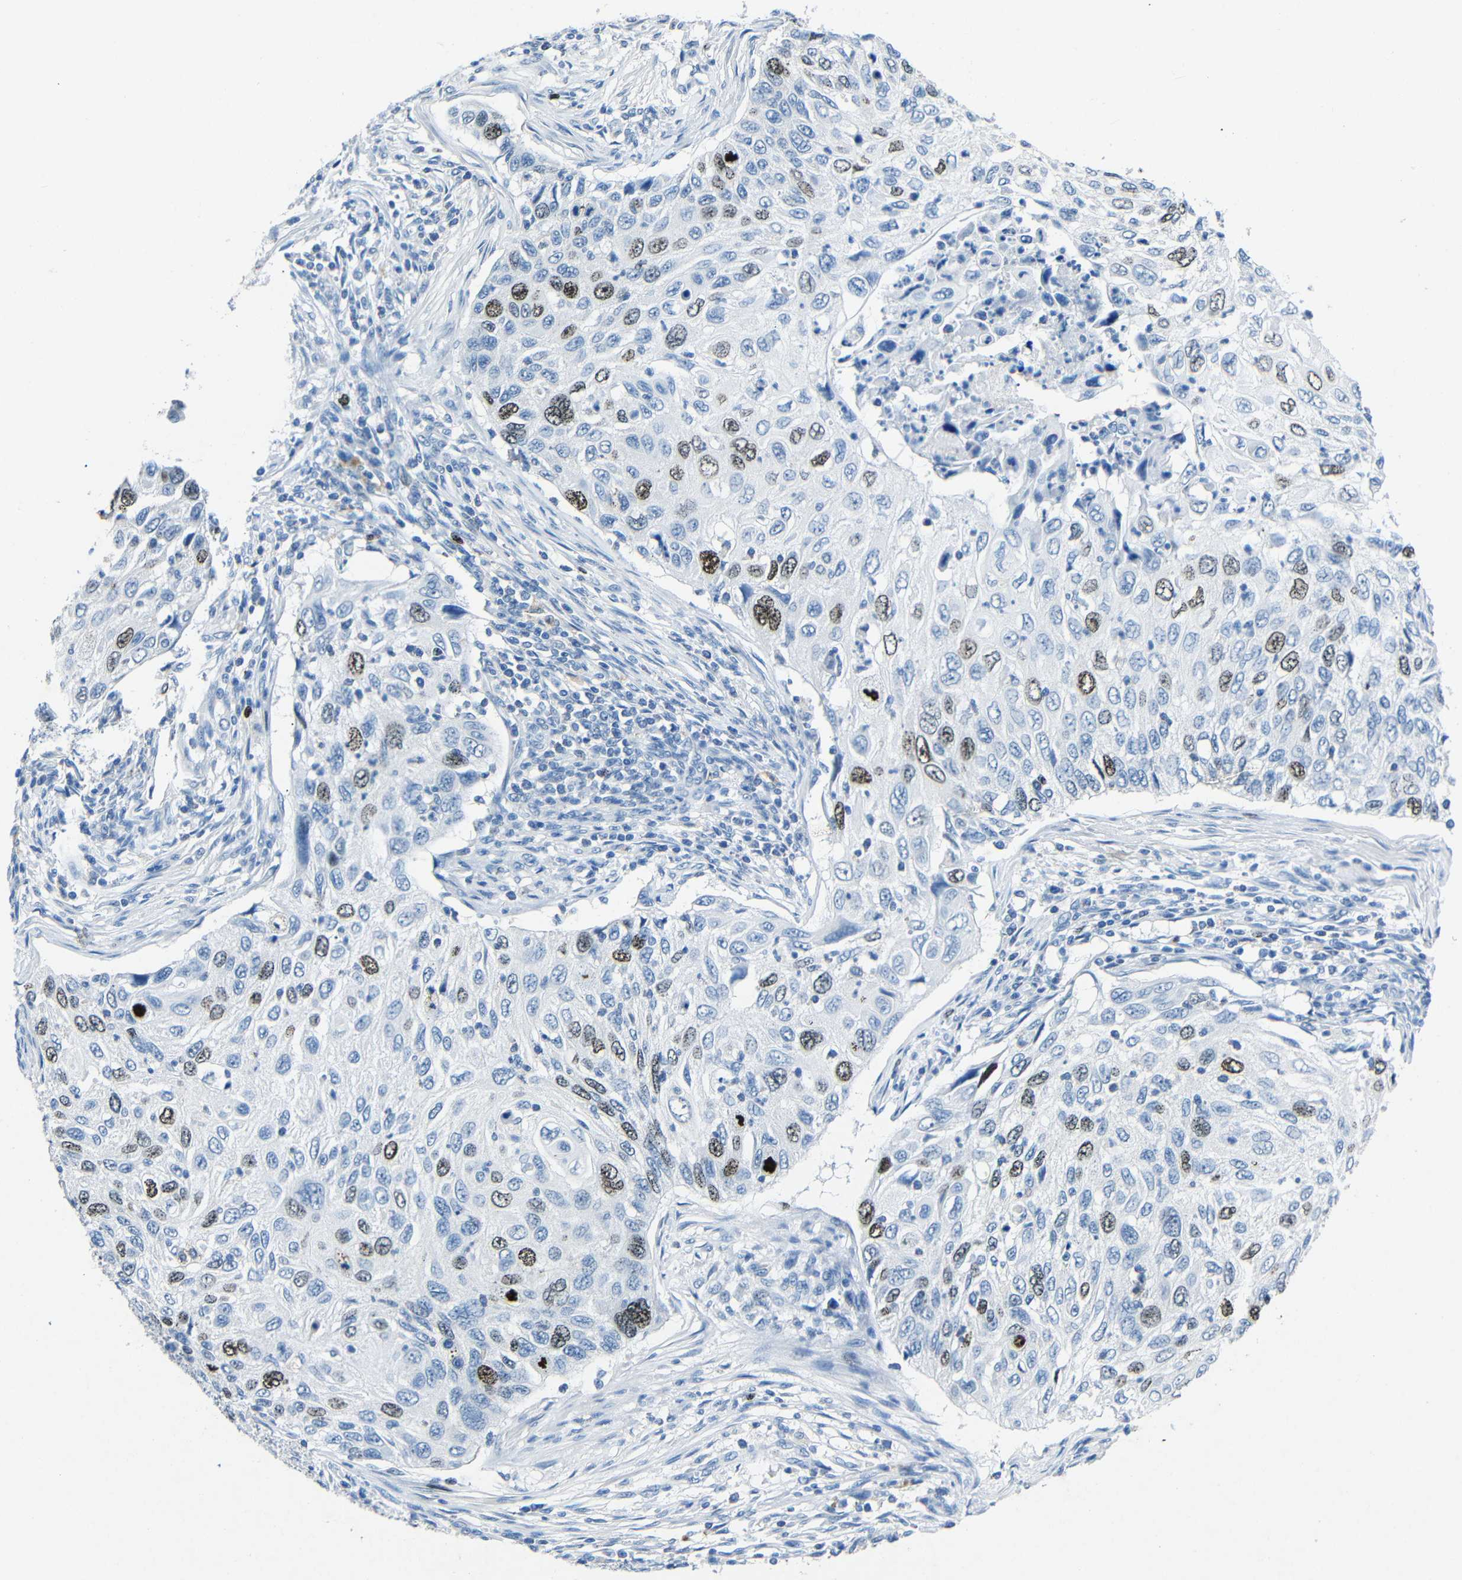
{"staining": {"intensity": "moderate", "quantity": "<25%", "location": "nuclear"}, "tissue": "cervical cancer", "cell_type": "Tumor cells", "image_type": "cancer", "snomed": [{"axis": "morphology", "description": "Squamous cell carcinoma, NOS"}, {"axis": "topography", "description": "Cervix"}], "caption": "A micrograph of cervical cancer (squamous cell carcinoma) stained for a protein shows moderate nuclear brown staining in tumor cells.", "gene": "INCENP", "patient": {"sex": "female", "age": 70}}